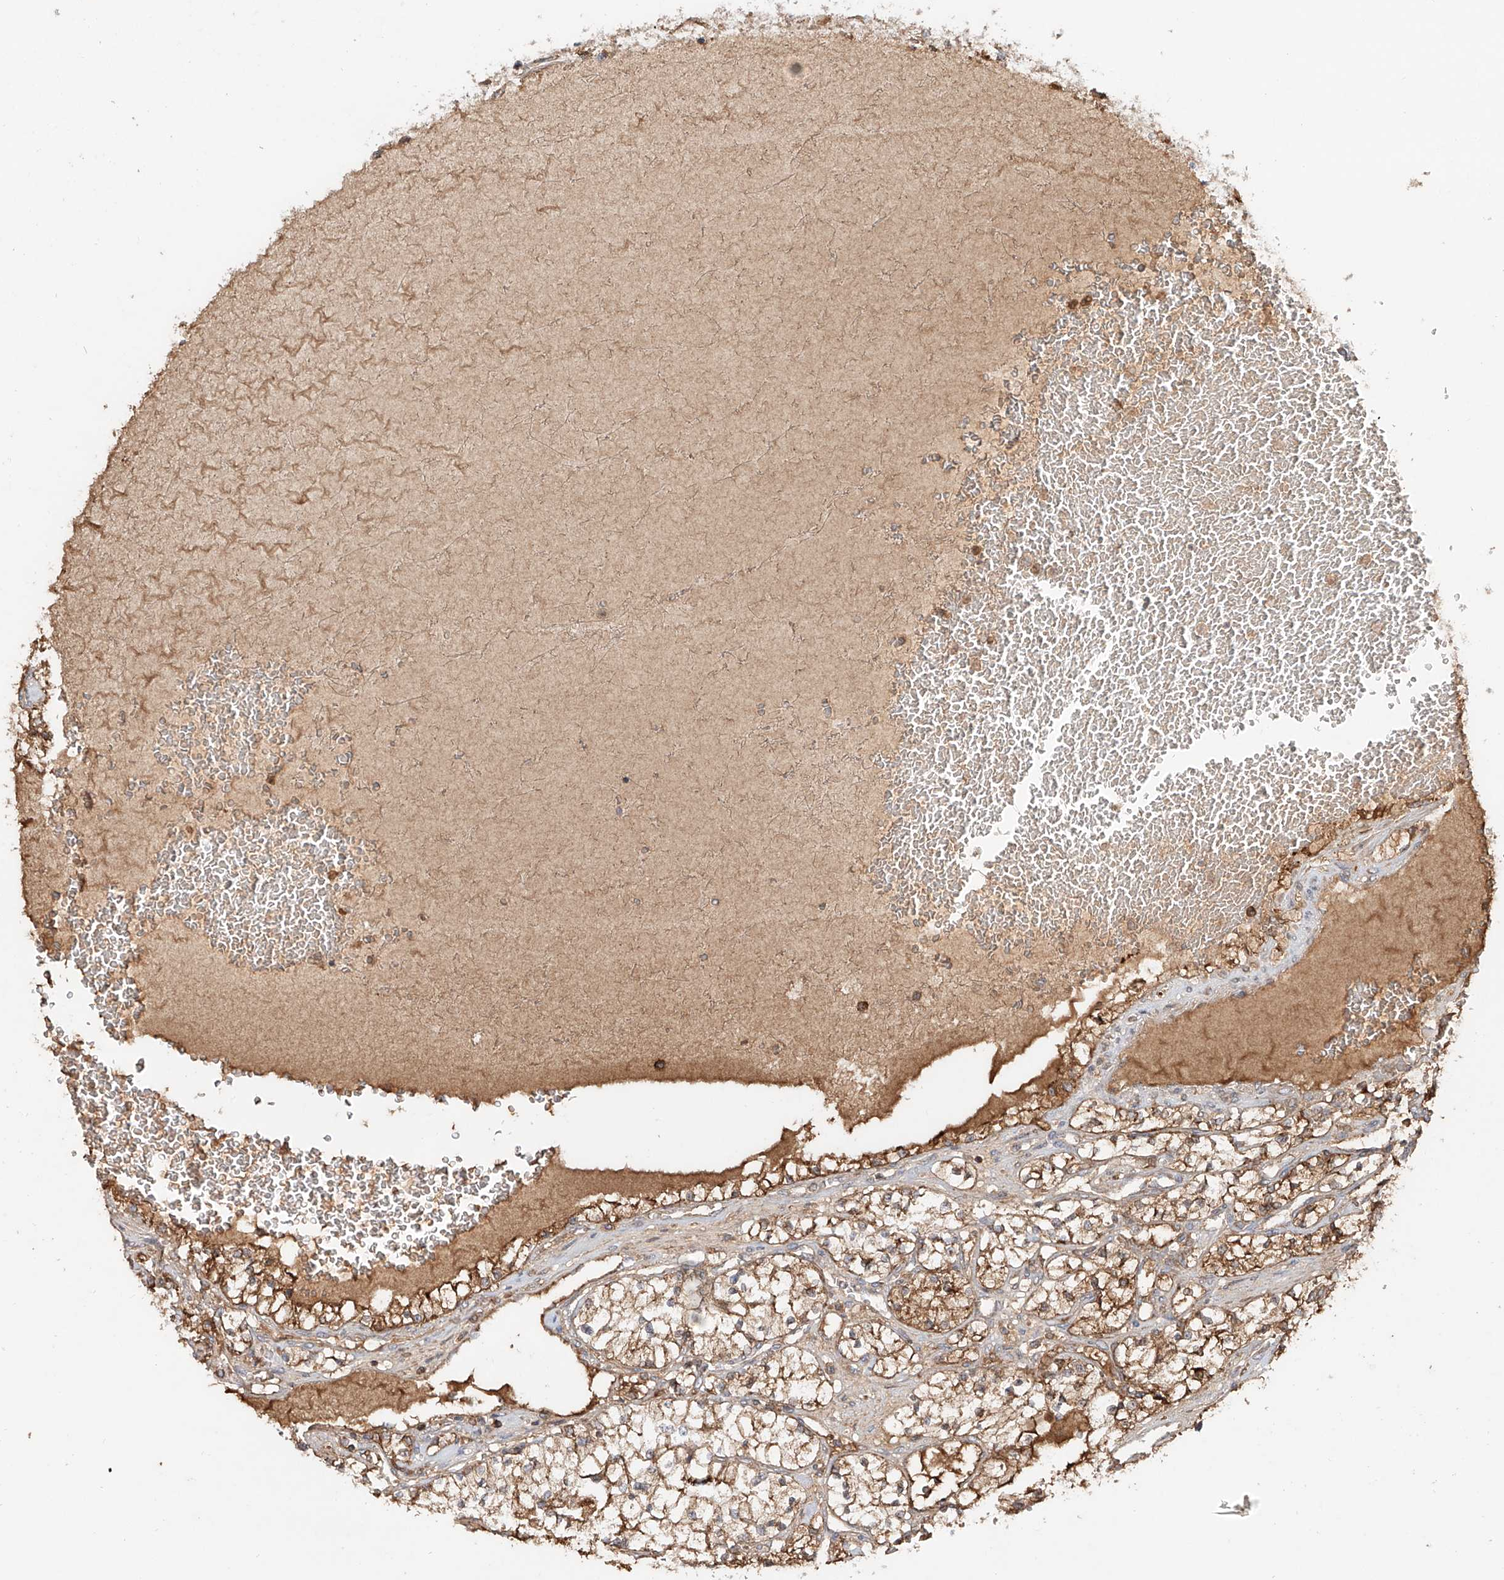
{"staining": {"intensity": "moderate", "quantity": ">75%", "location": "cytoplasmic/membranous"}, "tissue": "renal cancer", "cell_type": "Tumor cells", "image_type": "cancer", "snomed": [{"axis": "morphology", "description": "Adenocarcinoma, NOS"}, {"axis": "topography", "description": "Kidney"}], "caption": "Approximately >75% of tumor cells in human renal cancer display moderate cytoplasmic/membranous protein expression as visualized by brown immunohistochemical staining.", "gene": "ERO1A", "patient": {"sex": "male", "age": 68}}